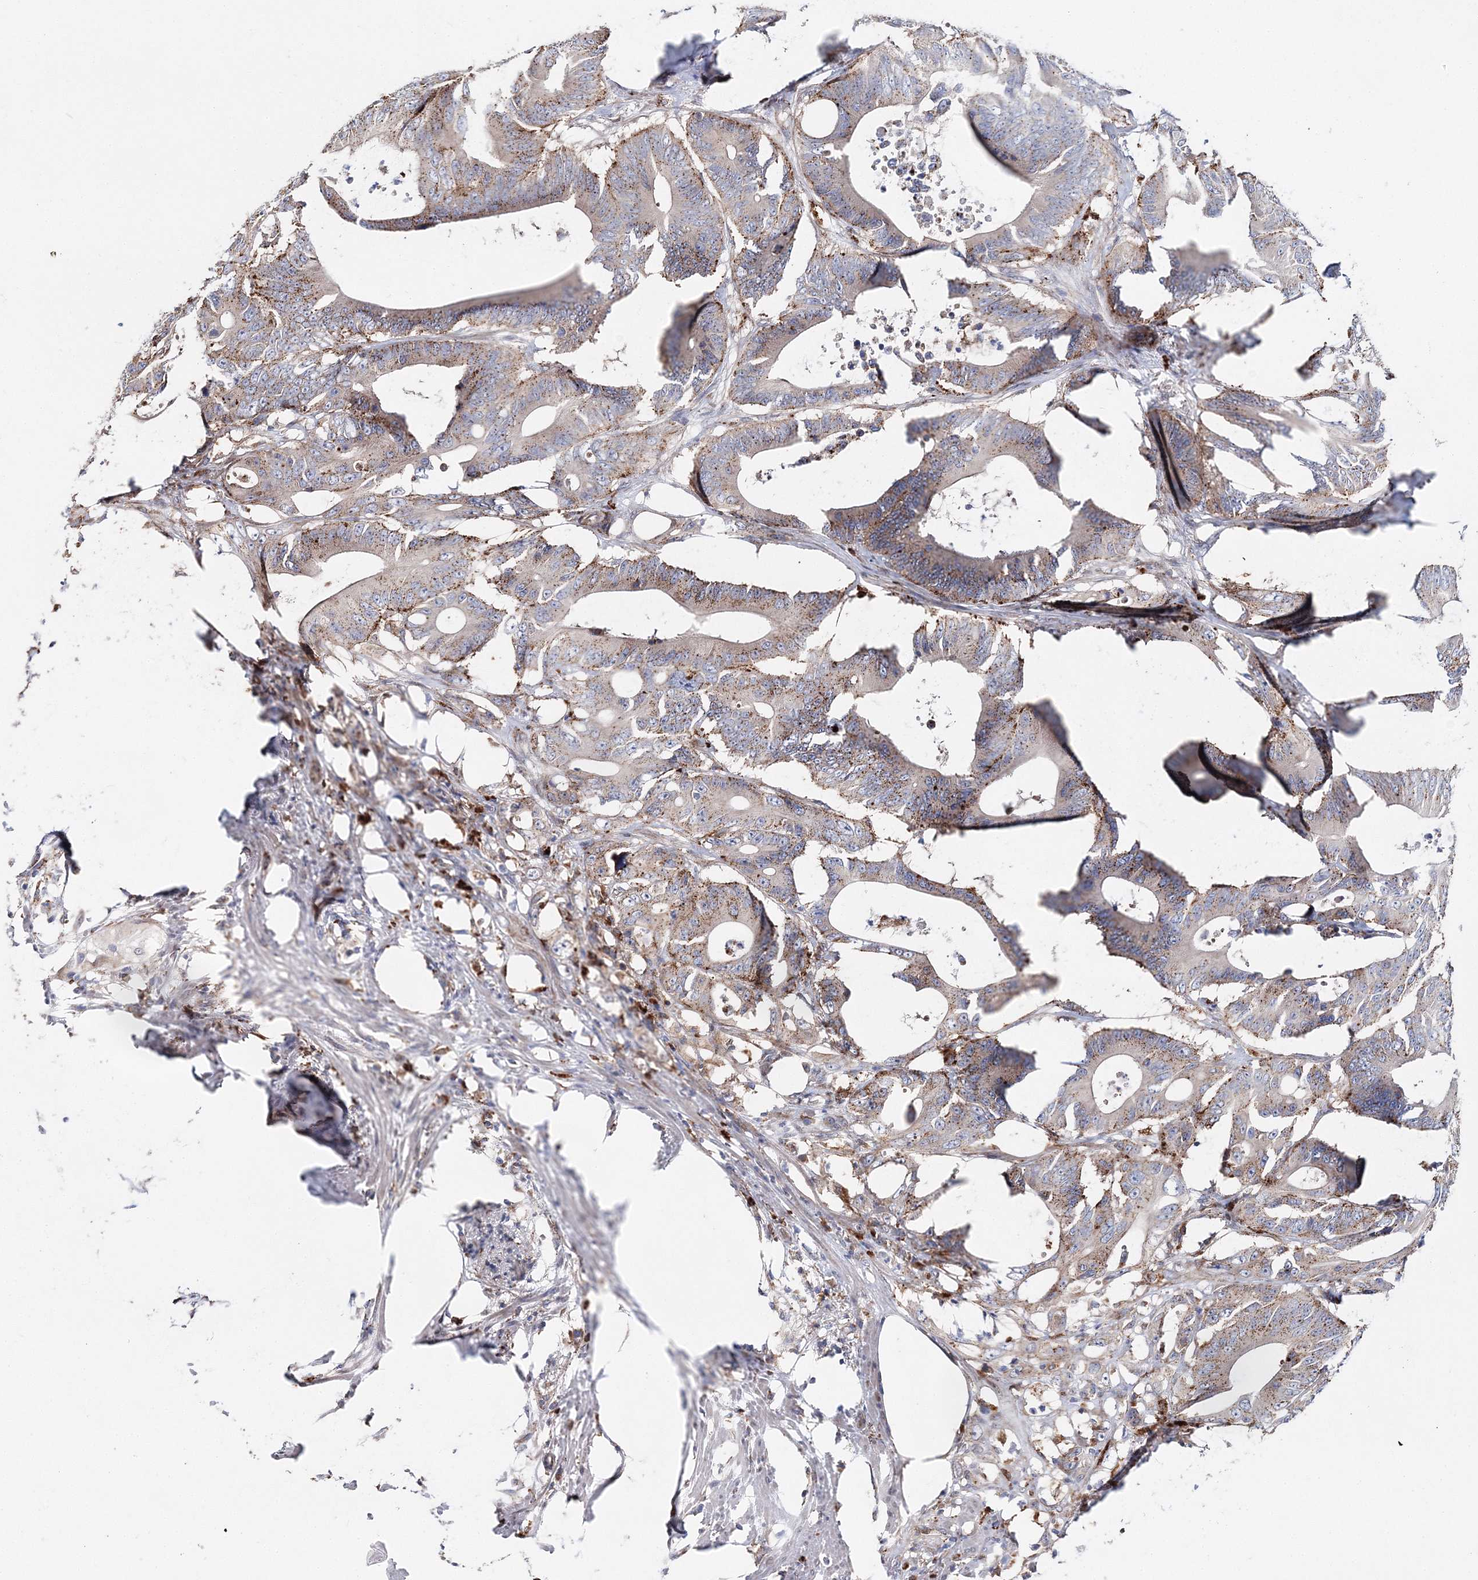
{"staining": {"intensity": "moderate", "quantity": ">75%", "location": "cytoplasmic/membranous"}, "tissue": "colorectal cancer", "cell_type": "Tumor cells", "image_type": "cancer", "snomed": [{"axis": "morphology", "description": "Adenocarcinoma, NOS"}, {"axis": "topography", "description": "Colon"}], "caption": "Colorectal cancer (adenocarcinoma) tissue shows moderate cytoplasmic/membranous expression in about >75% of tumor cells, visualized by immunohistochemistry. (DAB (3,3'-diaminobenzidine) IHC, brown staining for protein, blue staining for nuclei).", "gene": "C3orf38", "patient": {"sex": "male", "age": 83}}